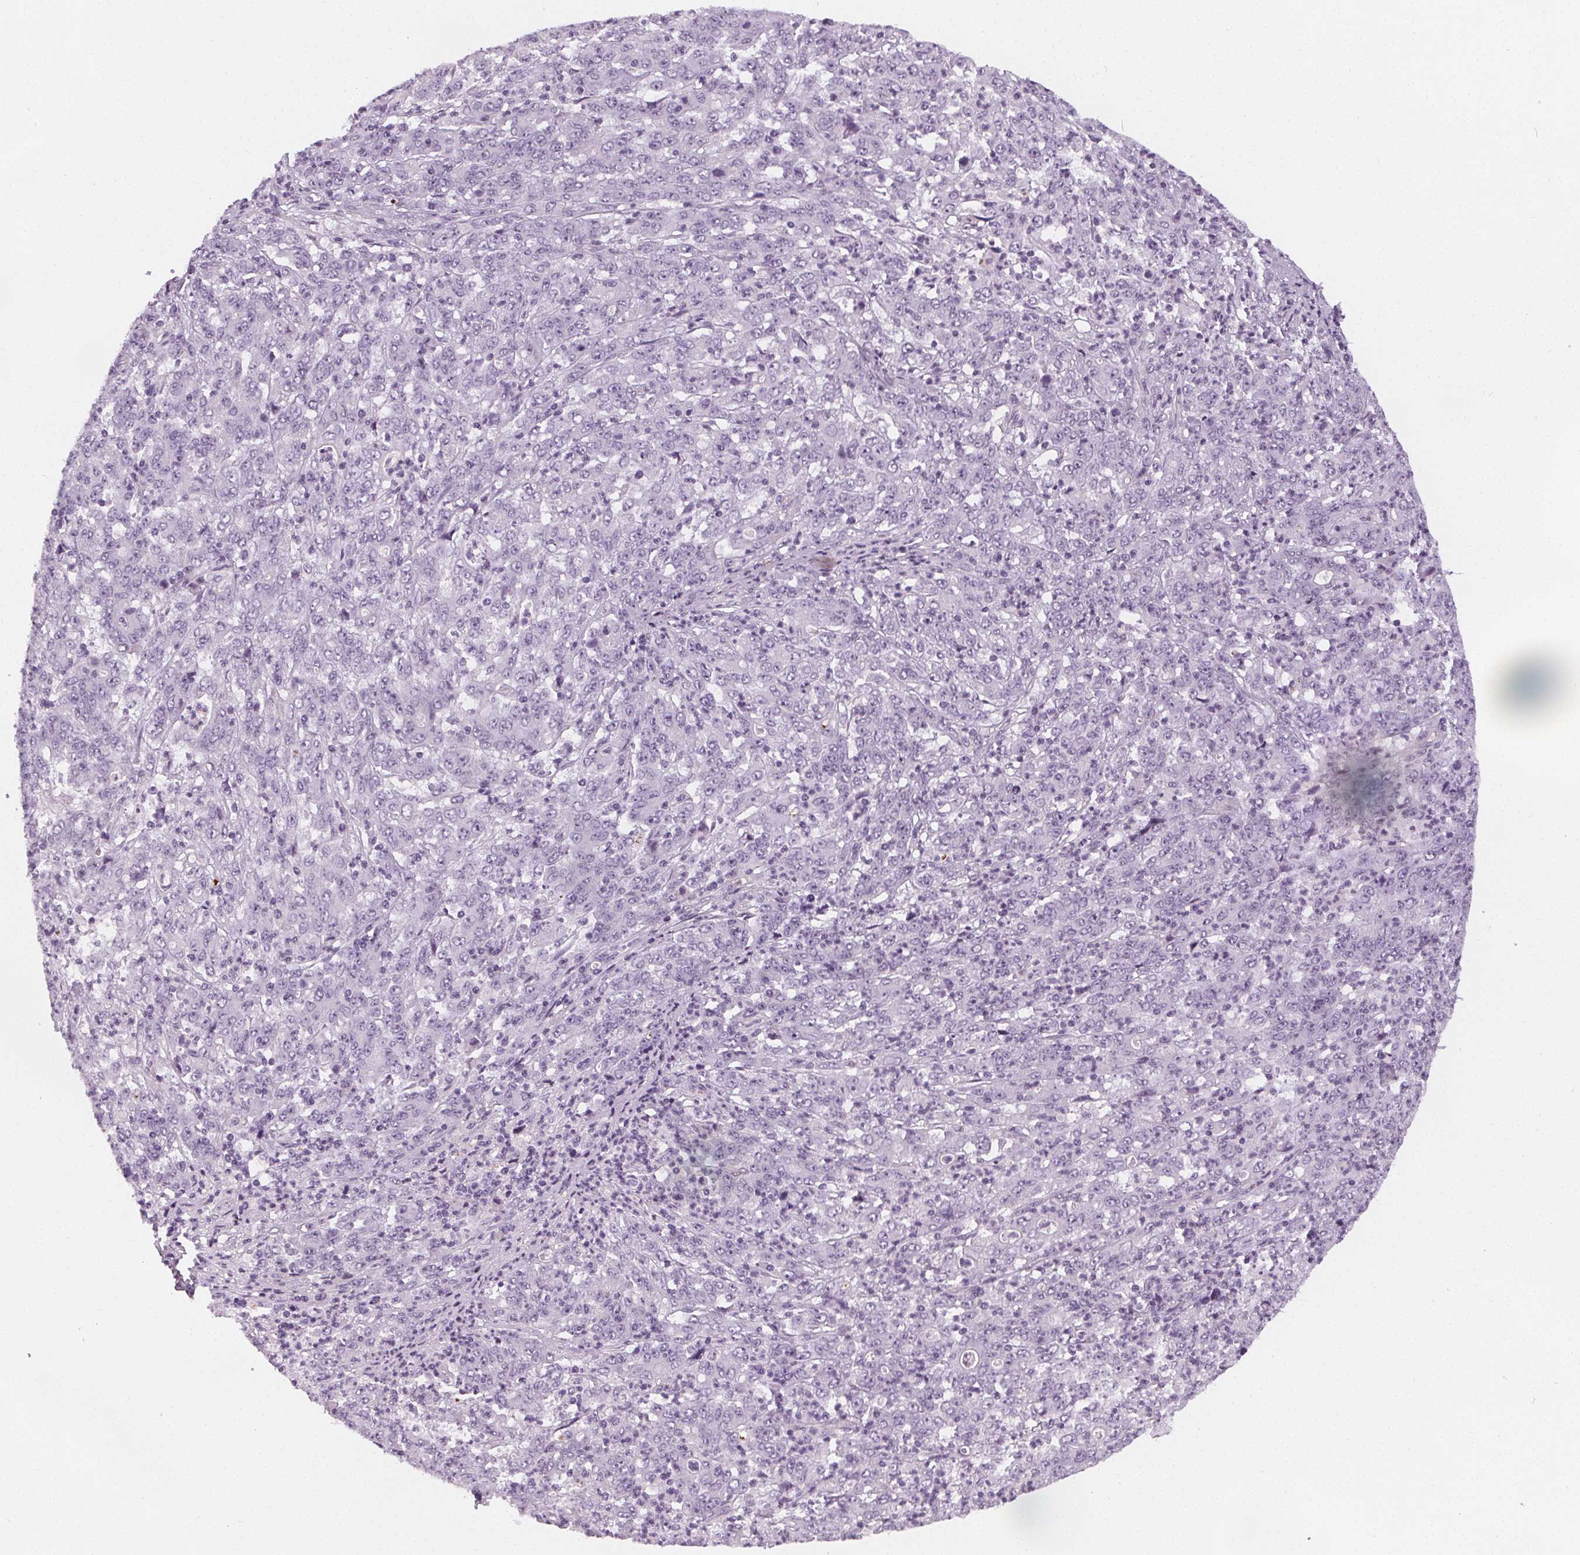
{"staining": {"intensity": "negative", "quantity": "none", "location": "none"}, "tissue": "stomach cancer", "cell_type": "Tumor cells", "image_type": "cancer", "snomed": [{"axis": "morphology", "description": "Adenocarcinoma, NOS"}, {"axis": "topography", "description": "Stomach, lower"}], "caption": "Immunohistochemistry of human stomach cancer reveals no staining in tumor cells.", "gene": "SLC5A12", "patient": {"sex": "female", "age": 71}}